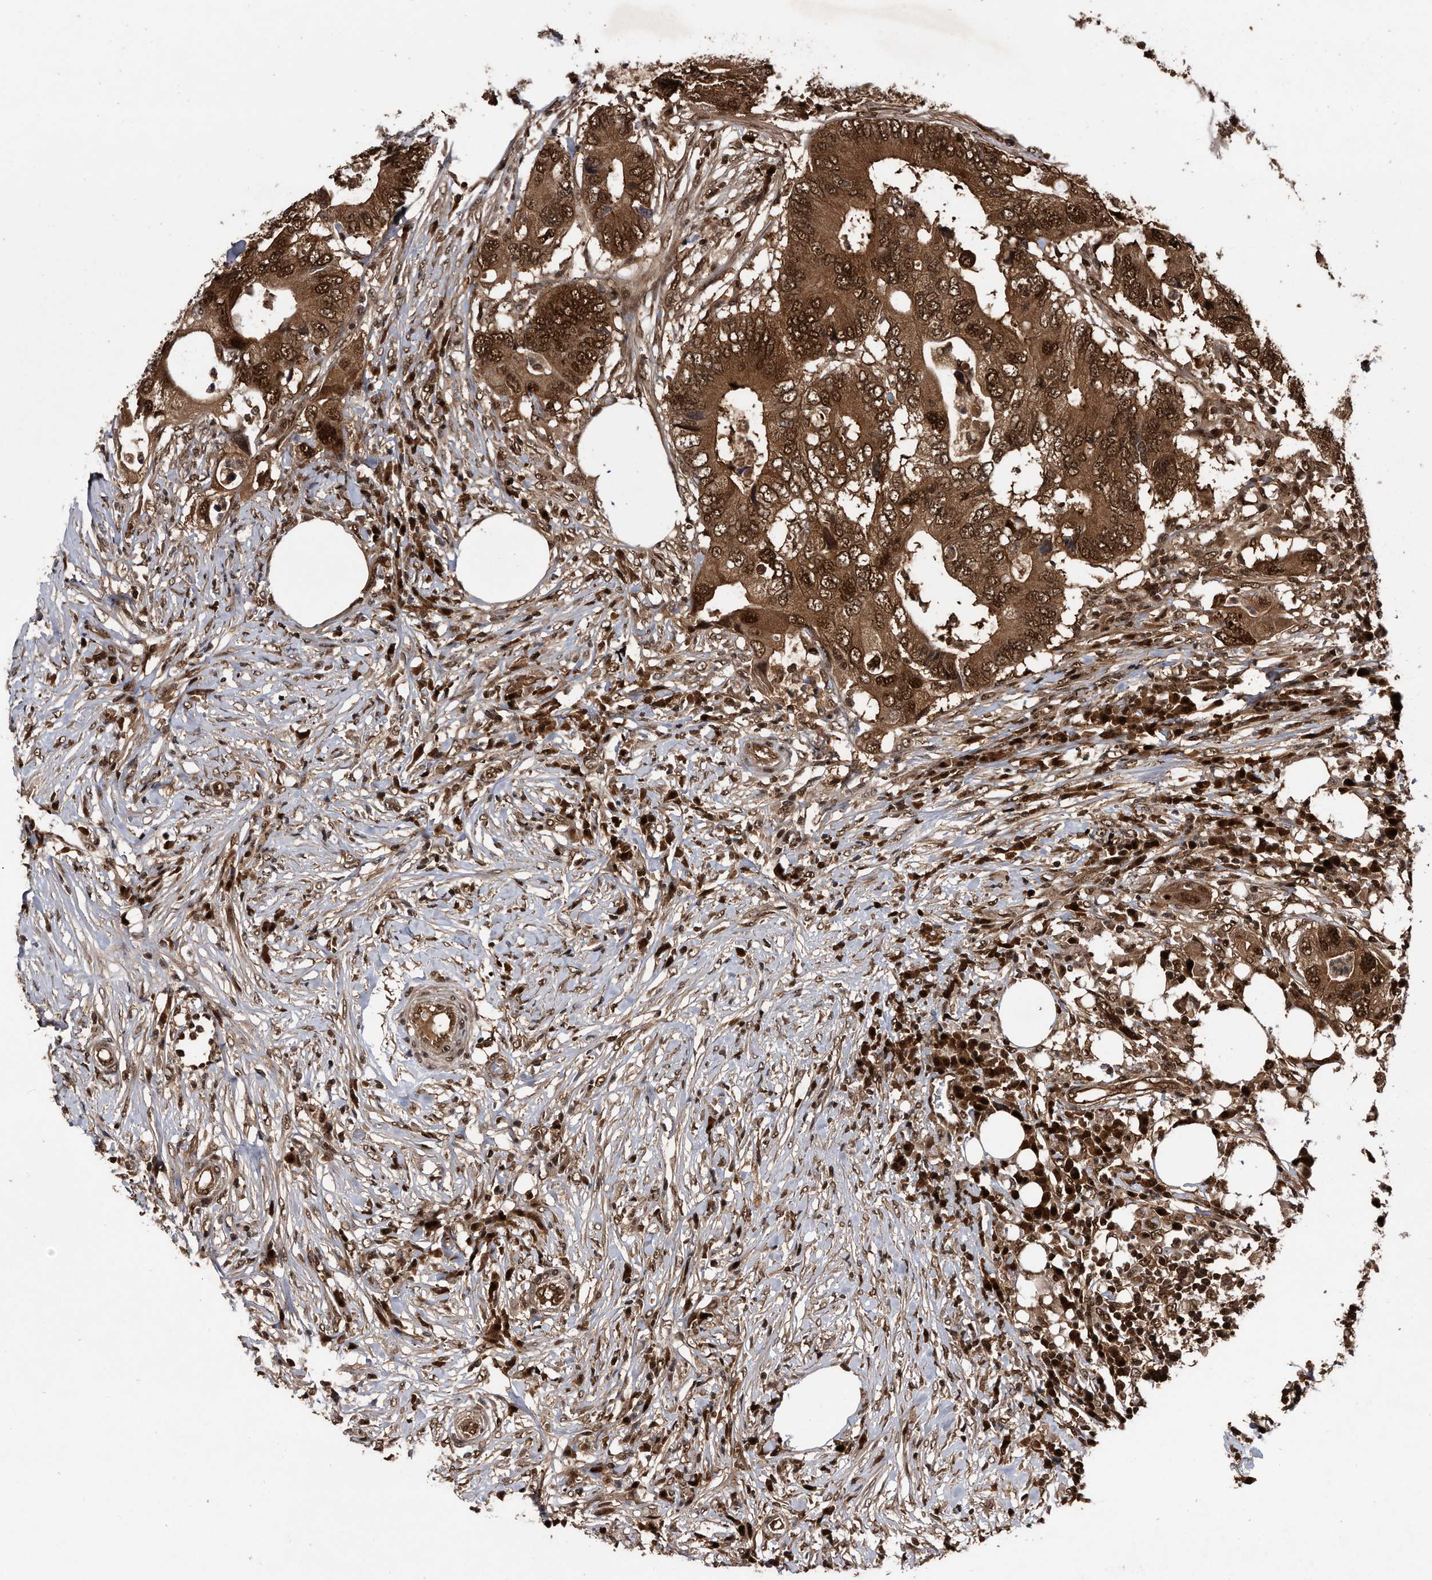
{"staining": {"intensity": "strong", "quantity": ">75%", "location": "cytoplasmic/membranous,nuclear"}, "tissue": "colorectal cancer", "cell_type": "Tumor cells", "image_type": "cancer", "snomed": [{"axis": "morphology", "description": "Adenocarcinoma, NOS"}, {"axis": "topography", "description": "Colon"}], "caption": "About >75% of tumor cells in human colorectal adenocarcinoma exhibit strong cytoplasmic/membranous and nuclear protein positivity as visualized by brown immunohistochemical staining.", "gene": "RAD23B", "patient": {"sex": "male", "age": 71}}